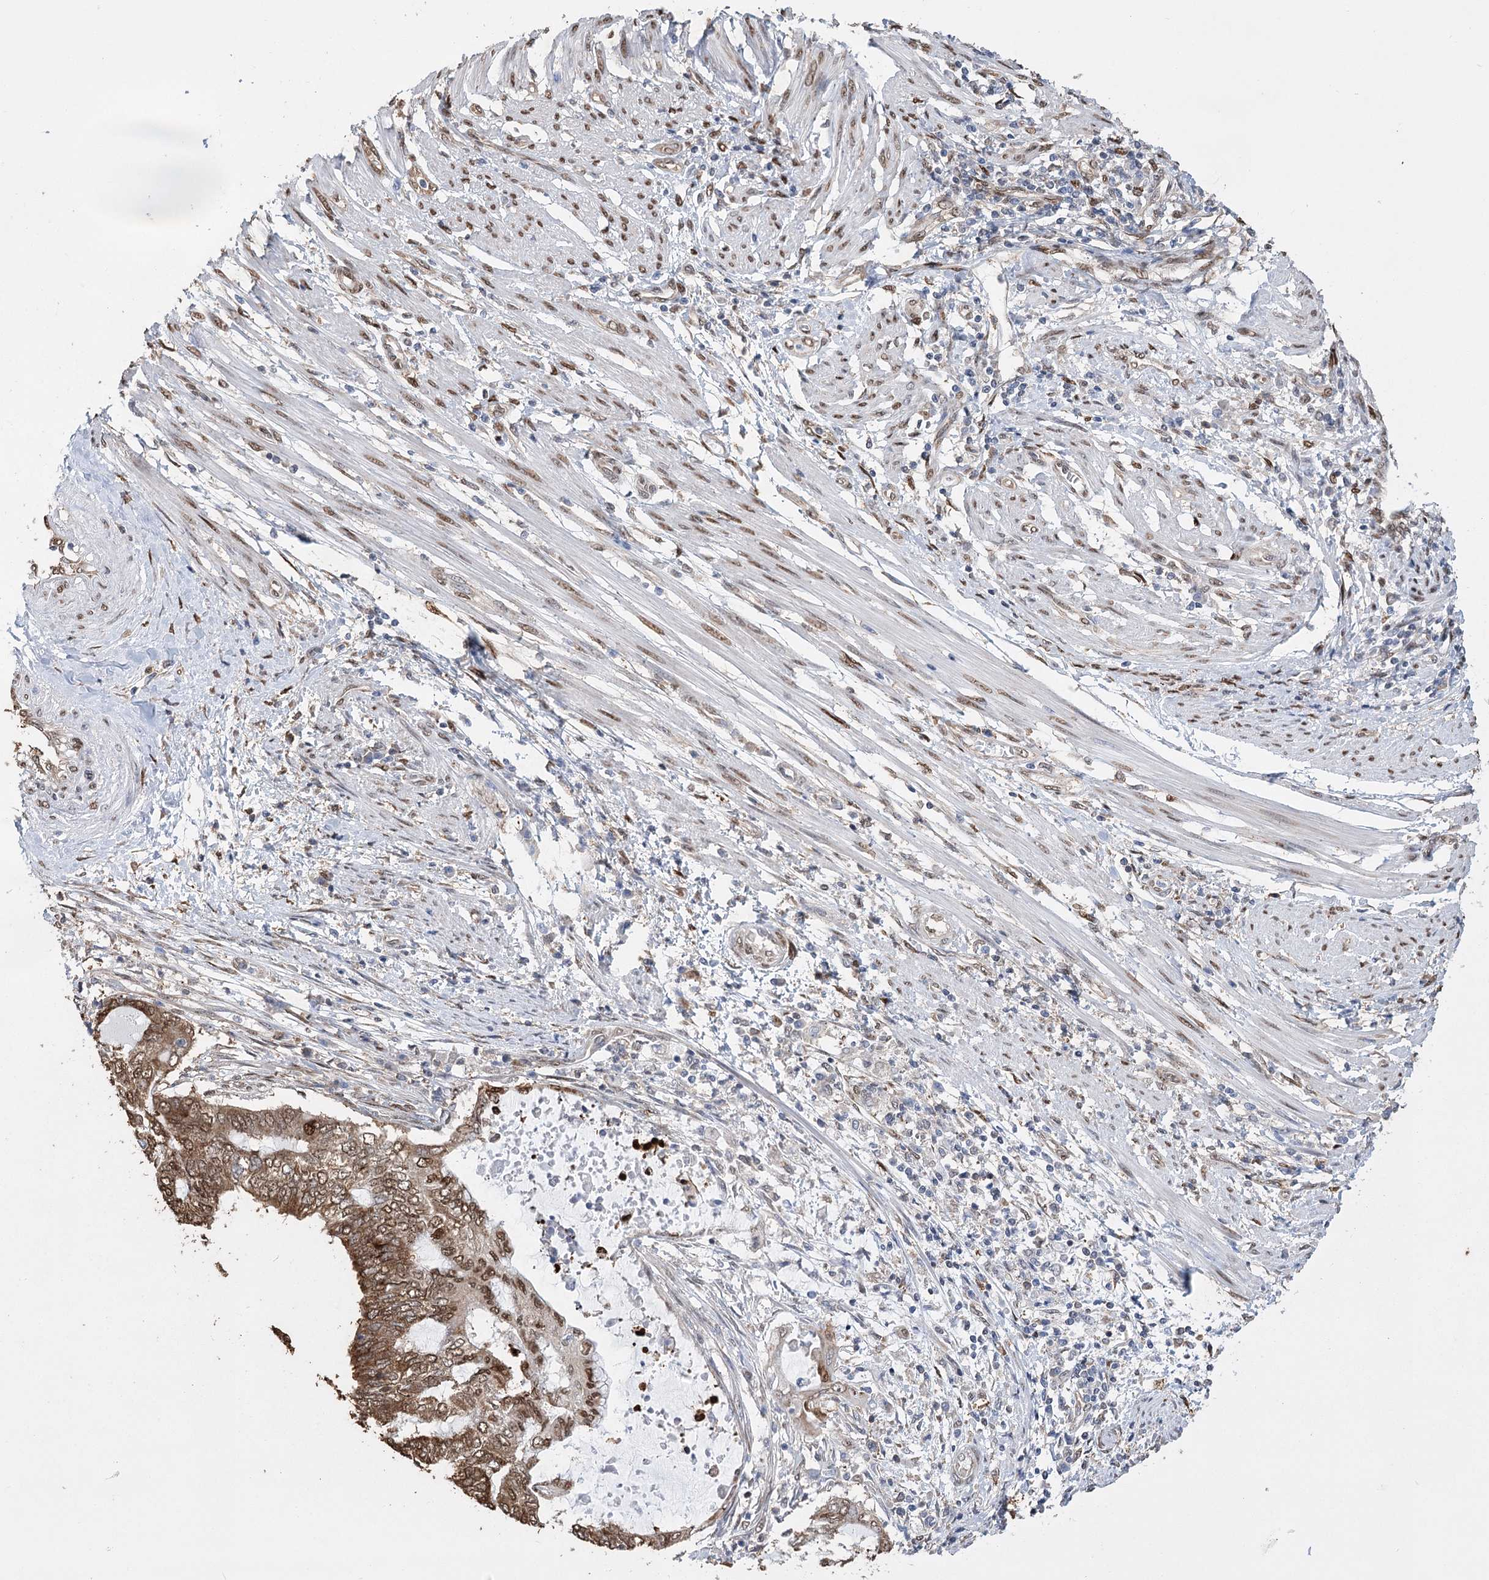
{"staining": {"intensity": "moderate", "quantity": ">75%", "location": "cytoplasmic/membranous,nuclear"}, "tissue": "endometrial cancer", "cell_type": "Tumor cells", "image_type": "cancer", "snomed": [{"axis": "morphology", "description": "Adenocarcinoma, NOS"}, {"axis": "topography", "description": "Uterus"}, {"axis": "topography", "description": "Endometrium"}], "caption": "A brown stain highlights moderate cytoplasmic/membranous and nuclear positivity of a protein in human adenocarcinoma (endometrial) tumor cells.", "gene": "NFU1", "patient": {"sex": "female", "age": 70}}